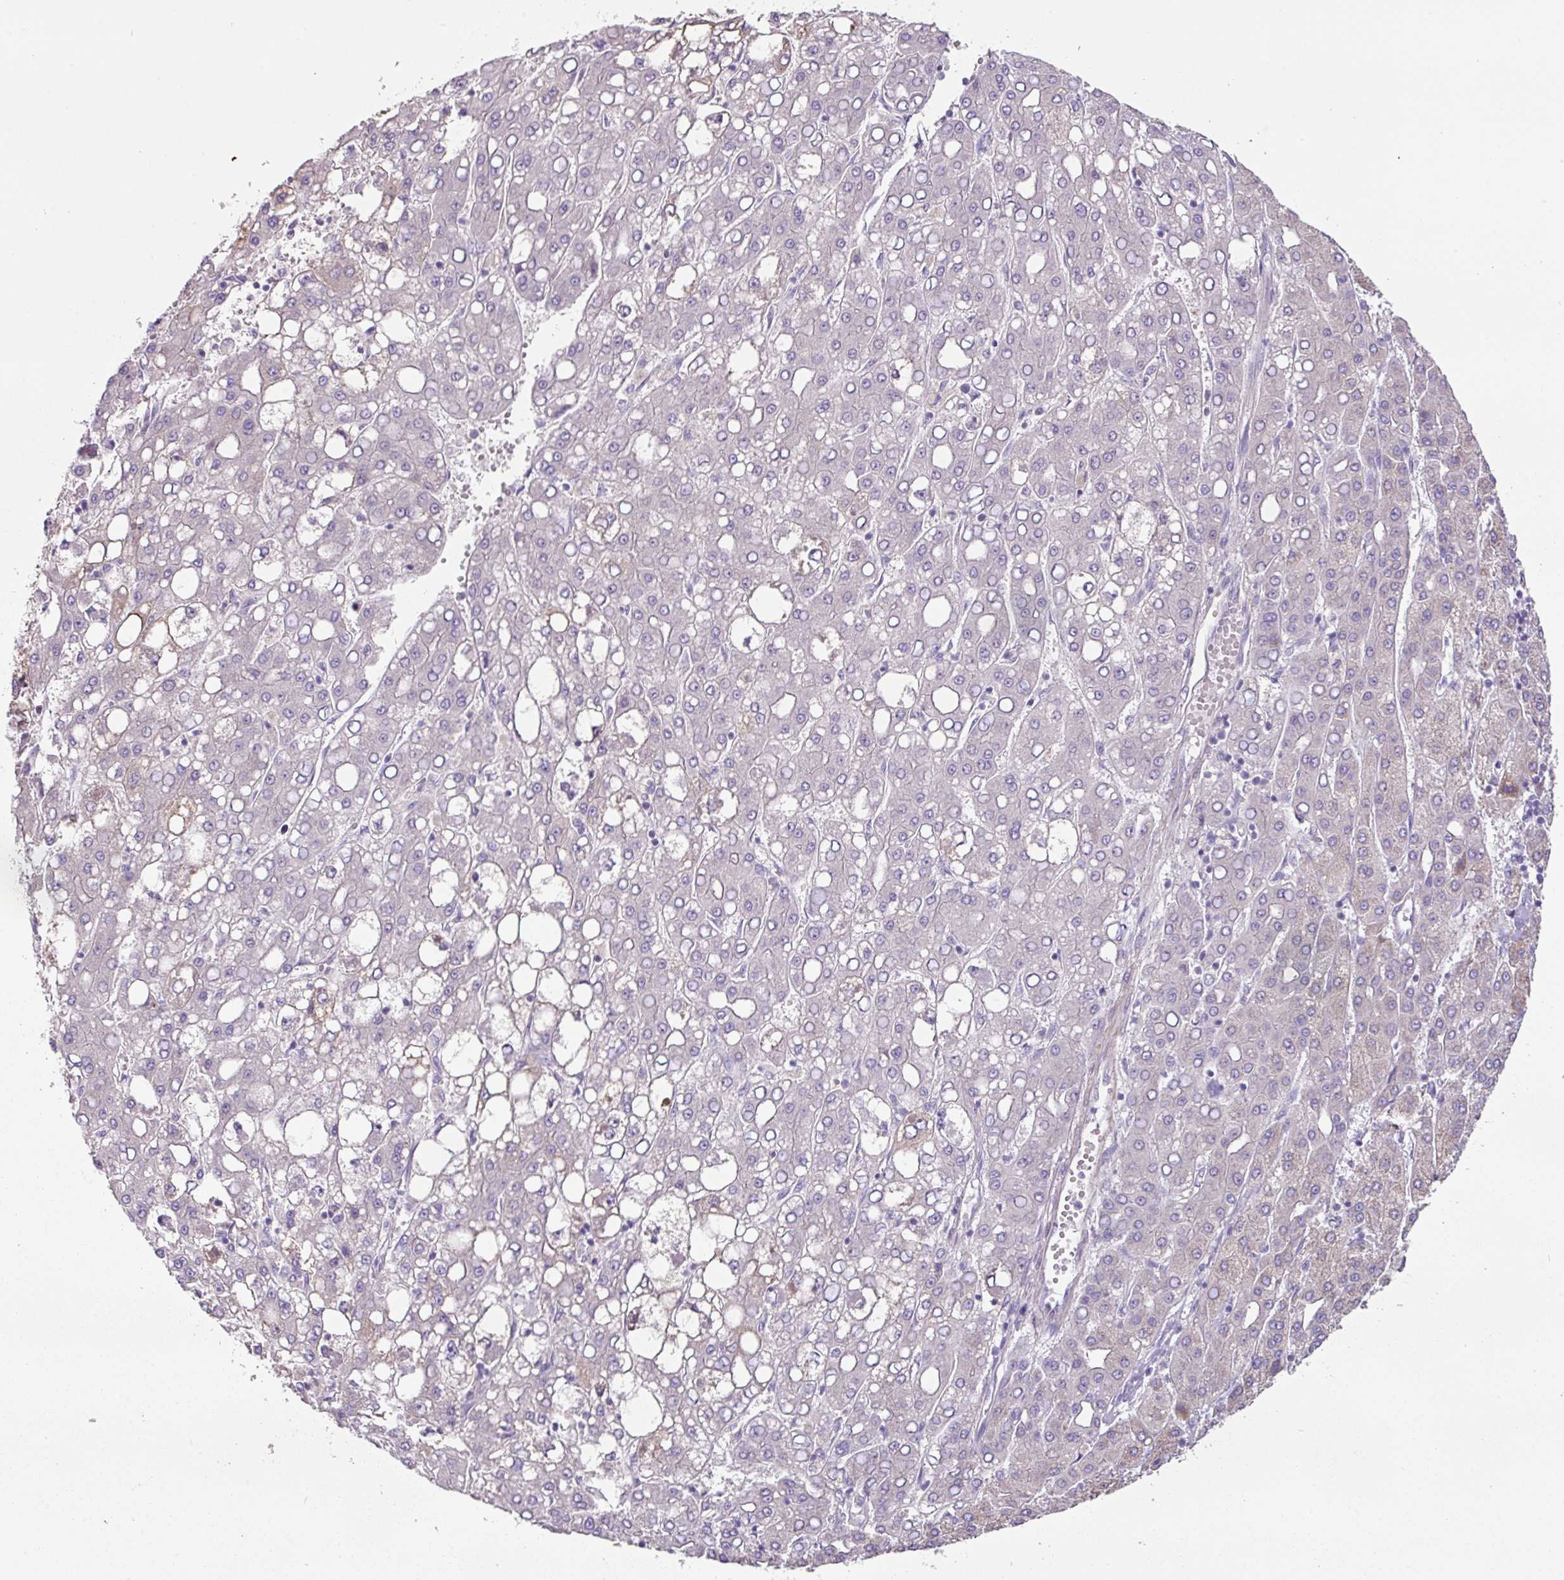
{"staining": {"intensity": "negative", "quantity": "none", "location": "none"}, "tissue": "liver cancer", "cell_type": "Tumor cells", "image_type": "cancer", "snomed": [{"axis": "morphology", "description": "Carcinoma, Hepatocellular, NOS"}, {"axis": "topography", "description": "Liver"}], "caption": "The image demonstrates no significant positivity in tumor cells of liver hepatocellular carcinoma.", "gene": "MRRF", "patient": {"sex": "male", "age": 65}}